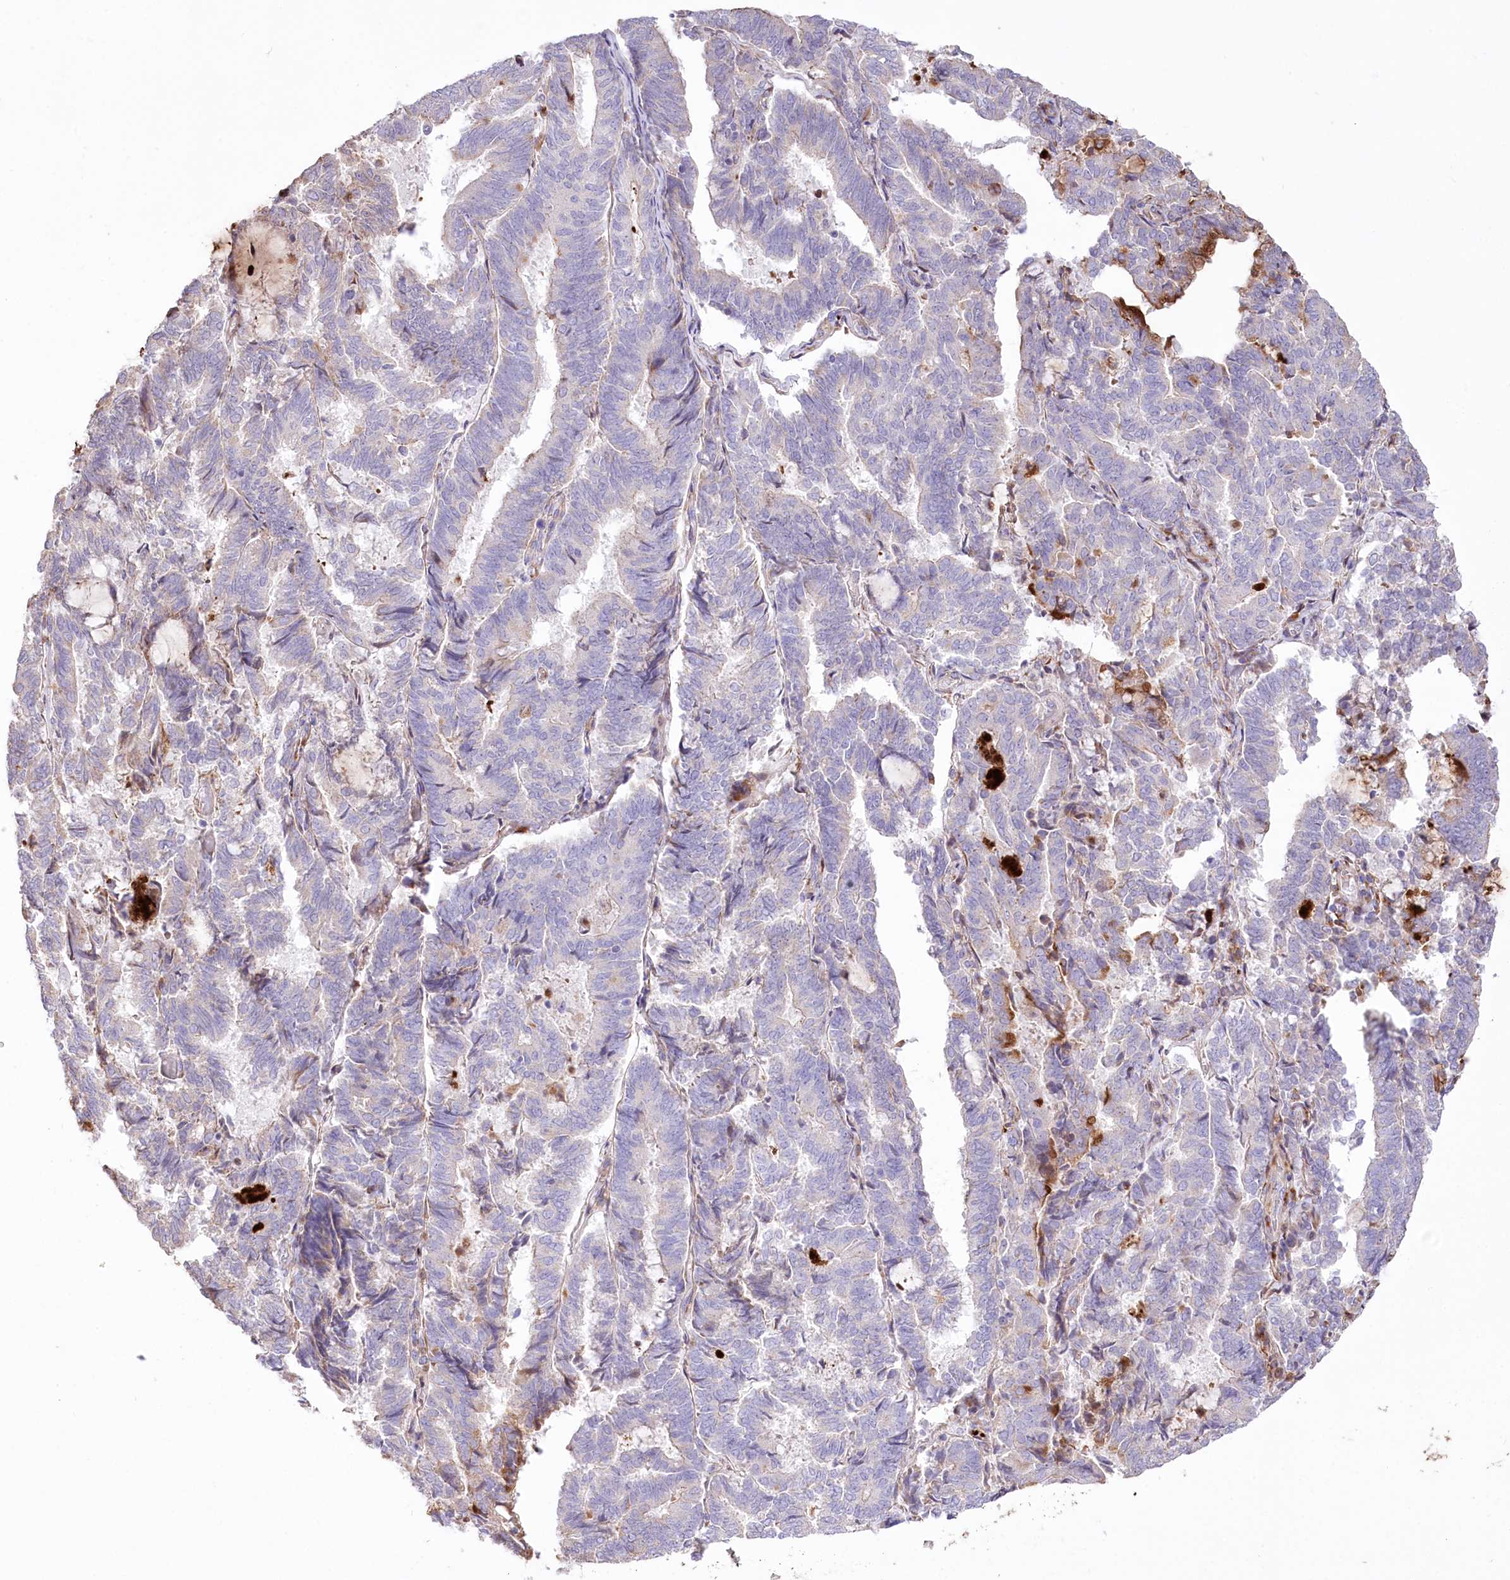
{"staining": {"intensity": "strong", "quantity": "<25%", "location": "cytoplasmic/membranous"}, "tissue": "endometrial cancer", "cell_type": "Tumor cells", "image_type": "cancer", "snomed": [{"axis": "morphology", "description": "Adenocarcinoma, NOS"}, {"axis": "topography", "description": "Endometrium"}], "caption": "Immunohistochemistry of human endometrial cancer reveals medium levels of strong cytoplasmic/membranous staining in about <25% of tumor cells. Immunohistochemistry stains the protein in brown and the nuclei are stained blue.", "gene": "RNF24", "patient": {"sex": "female", "age": 80}}